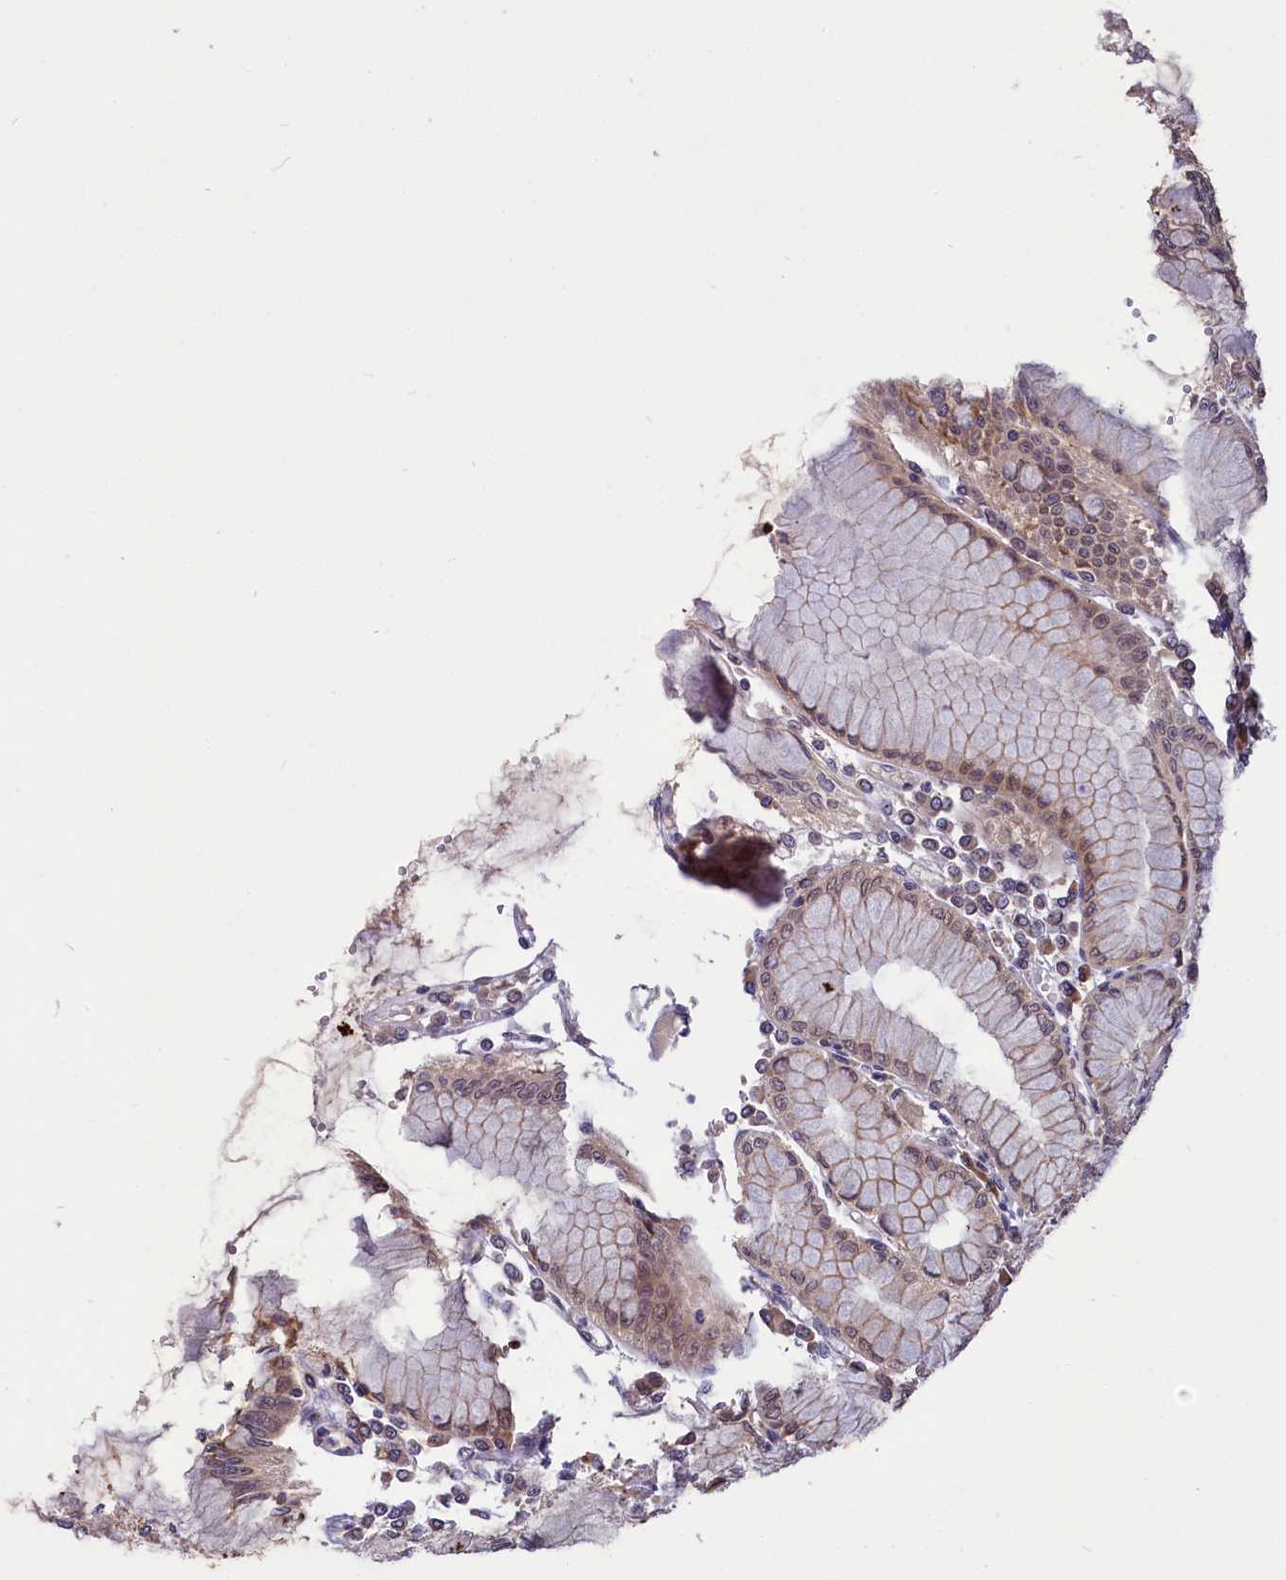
{"staining": {"intensity": "strong", "quantity": "25%-75%", "location": "cytoplasmic/membranous"}, "tissue": "stomach", "cell_type": "Glandular cells", "image_type": "normal", "snomed": [{"axis": "morphology", "description": "Normal tissue, NOS"}, {"axis": "topography", "description": "Stomach"}], "caption": "Protein expression analysis of unremarkable human stomach reveals strong cytoplasmic/membranous expression in approximately 25%-75% of glandular cells.", "gene": "UBE3A", "patient": {"sex": "female", "age": 57}}